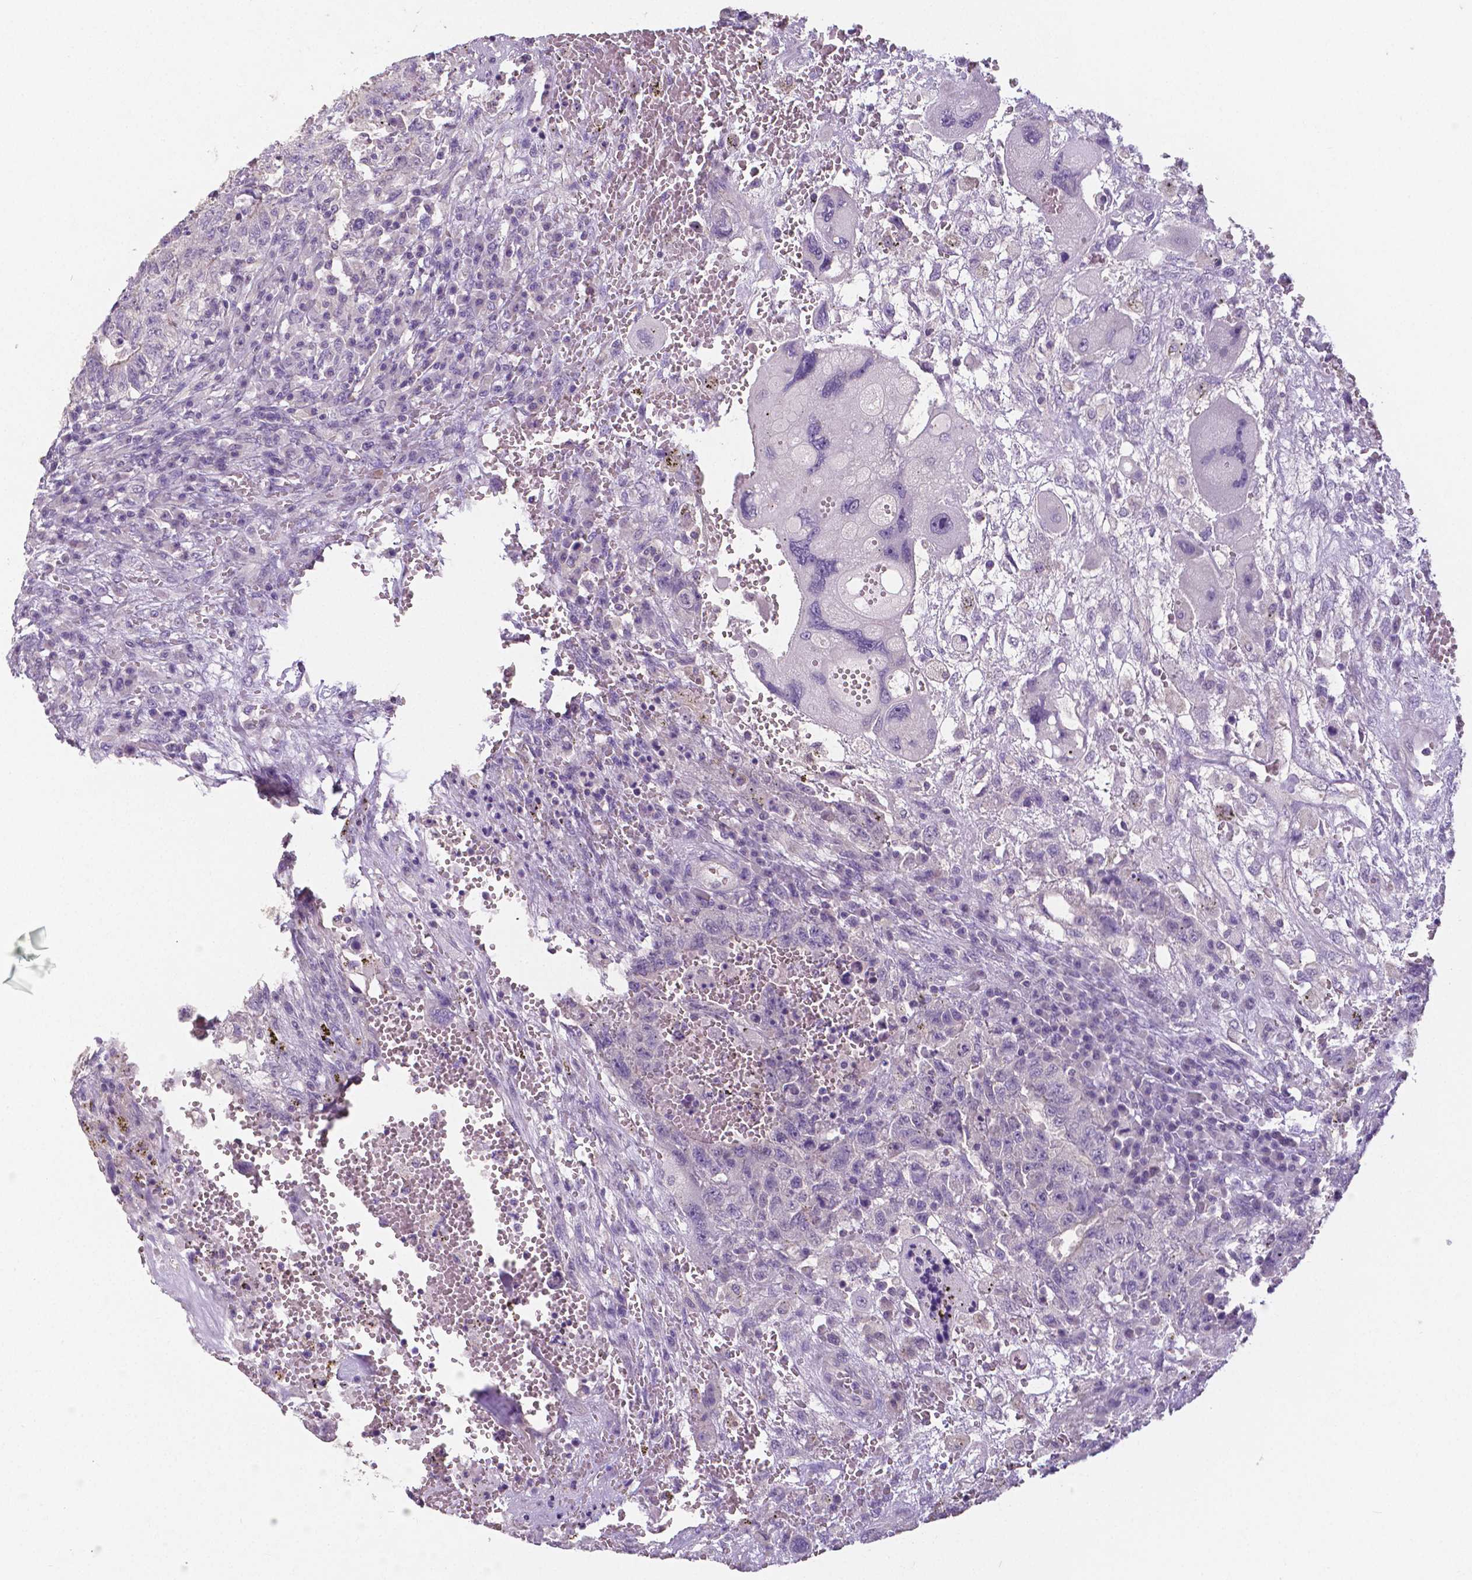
{"staining": {"intensity": "negative", "quantity": "none", "location": "none"}, "tissue": "testis cancer", "cell_type": "Tumor cells", "image_type": "cancer", "snomed": [{"axis": "morphology", "description": "Carcinoma, Embryonal, NOS"}, {"axis": "topography", "description": "Testis"}], "caption": "Immunohistochemistry micrograph of human testis cancer stained for a protein (brown), which reveals no expression in tumor cells.", "gene": "CRMP1", "patient": {"sex": "male", "age": 26}}